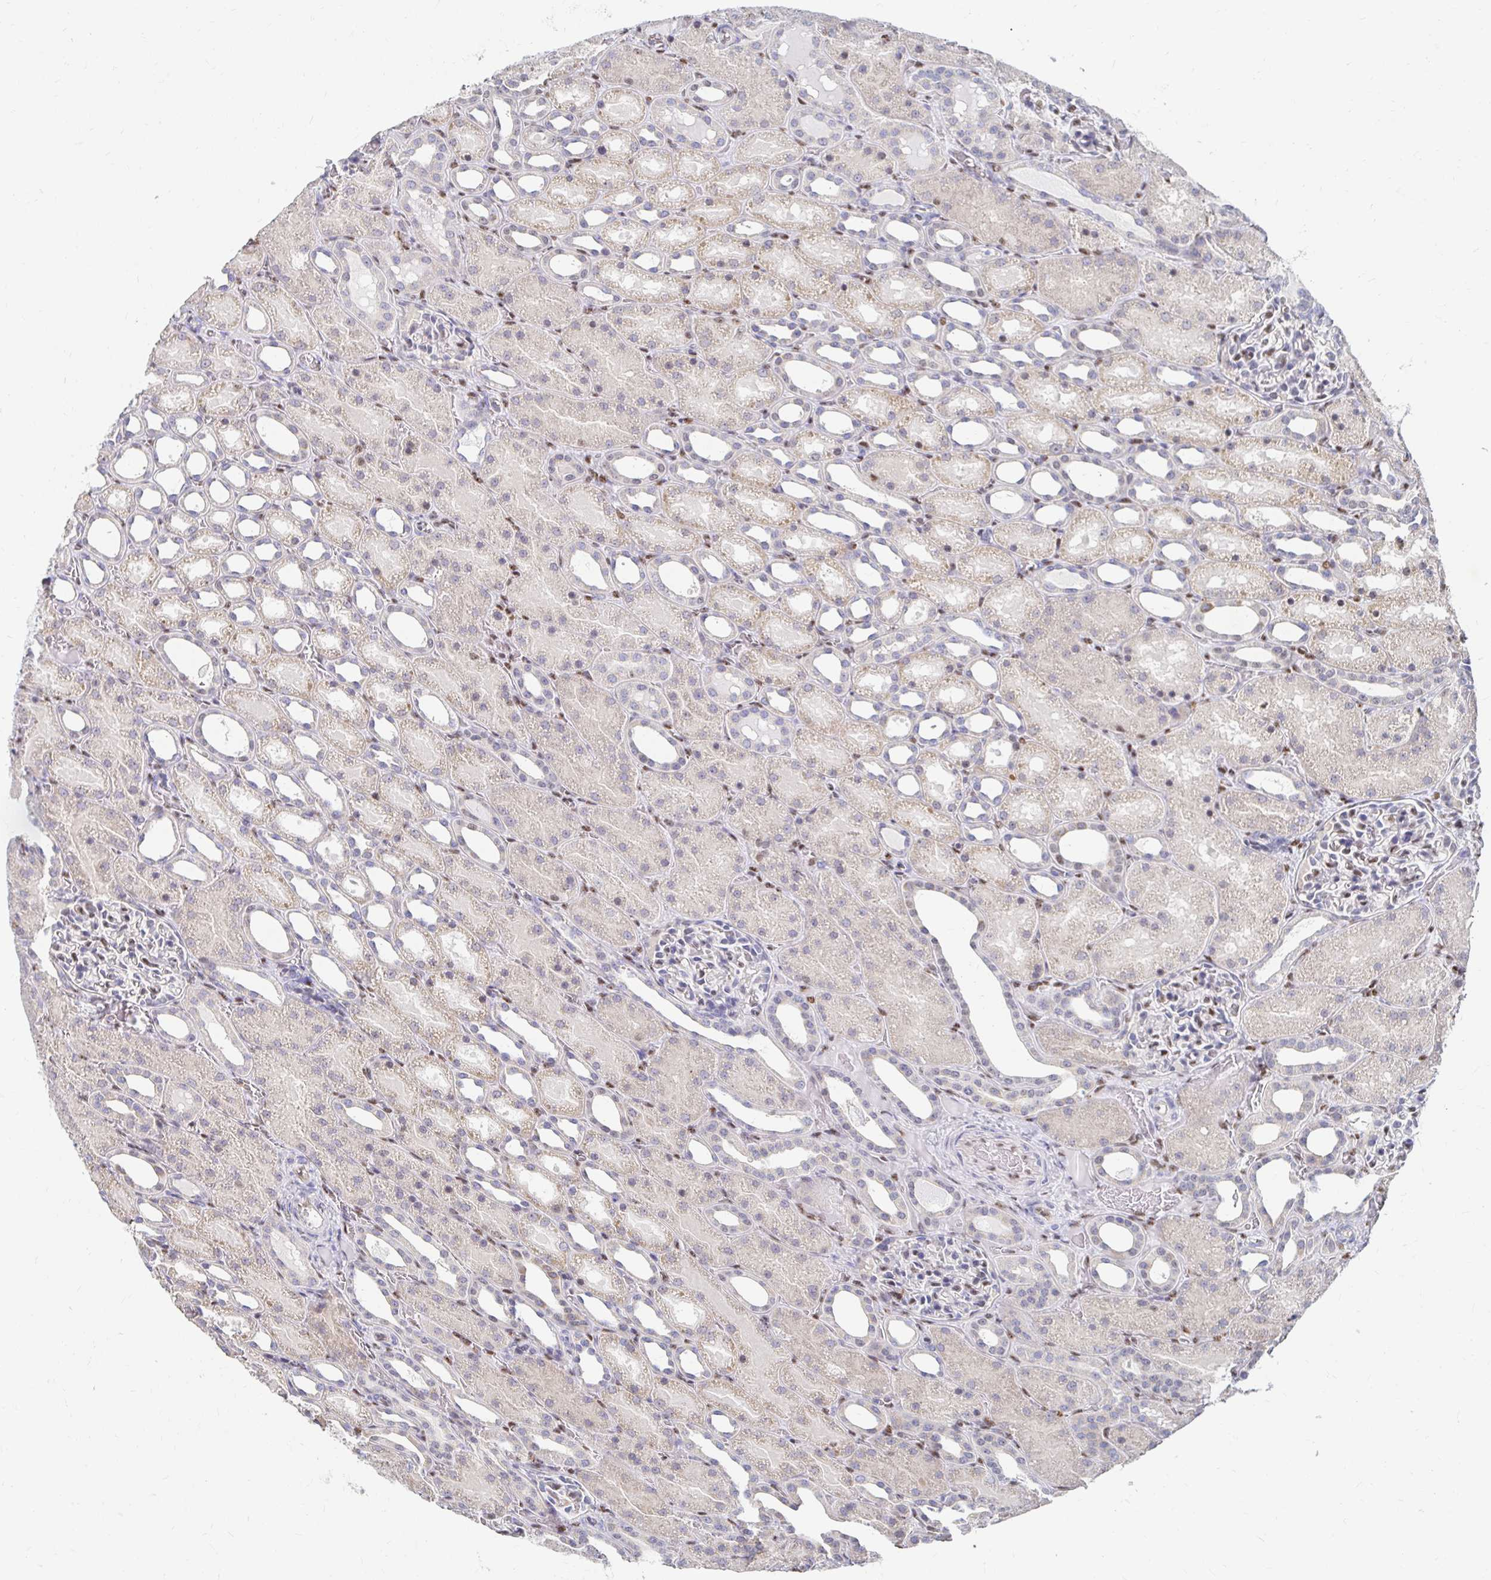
{"staining": {"intensity": "moderate", "quantity": "<25%", "location": "nuclear"}, "tissue": "kidney", "cell_type": "Cells in glomeruli", "image_type": "normal", "snomed": [{"axis": "morphology", "description": "Normal tissue, NOS"}, {"axis": "topography", "description": "Kidney"}], "caption": "High-power microscopy captured an immunohistochemistry image of normal kidney, revealing moderate nuclear staining in approximately <25% of cells in glomeruli.", "gene": "CLIC3", "patient": {"sex": "male", "age": 2}}